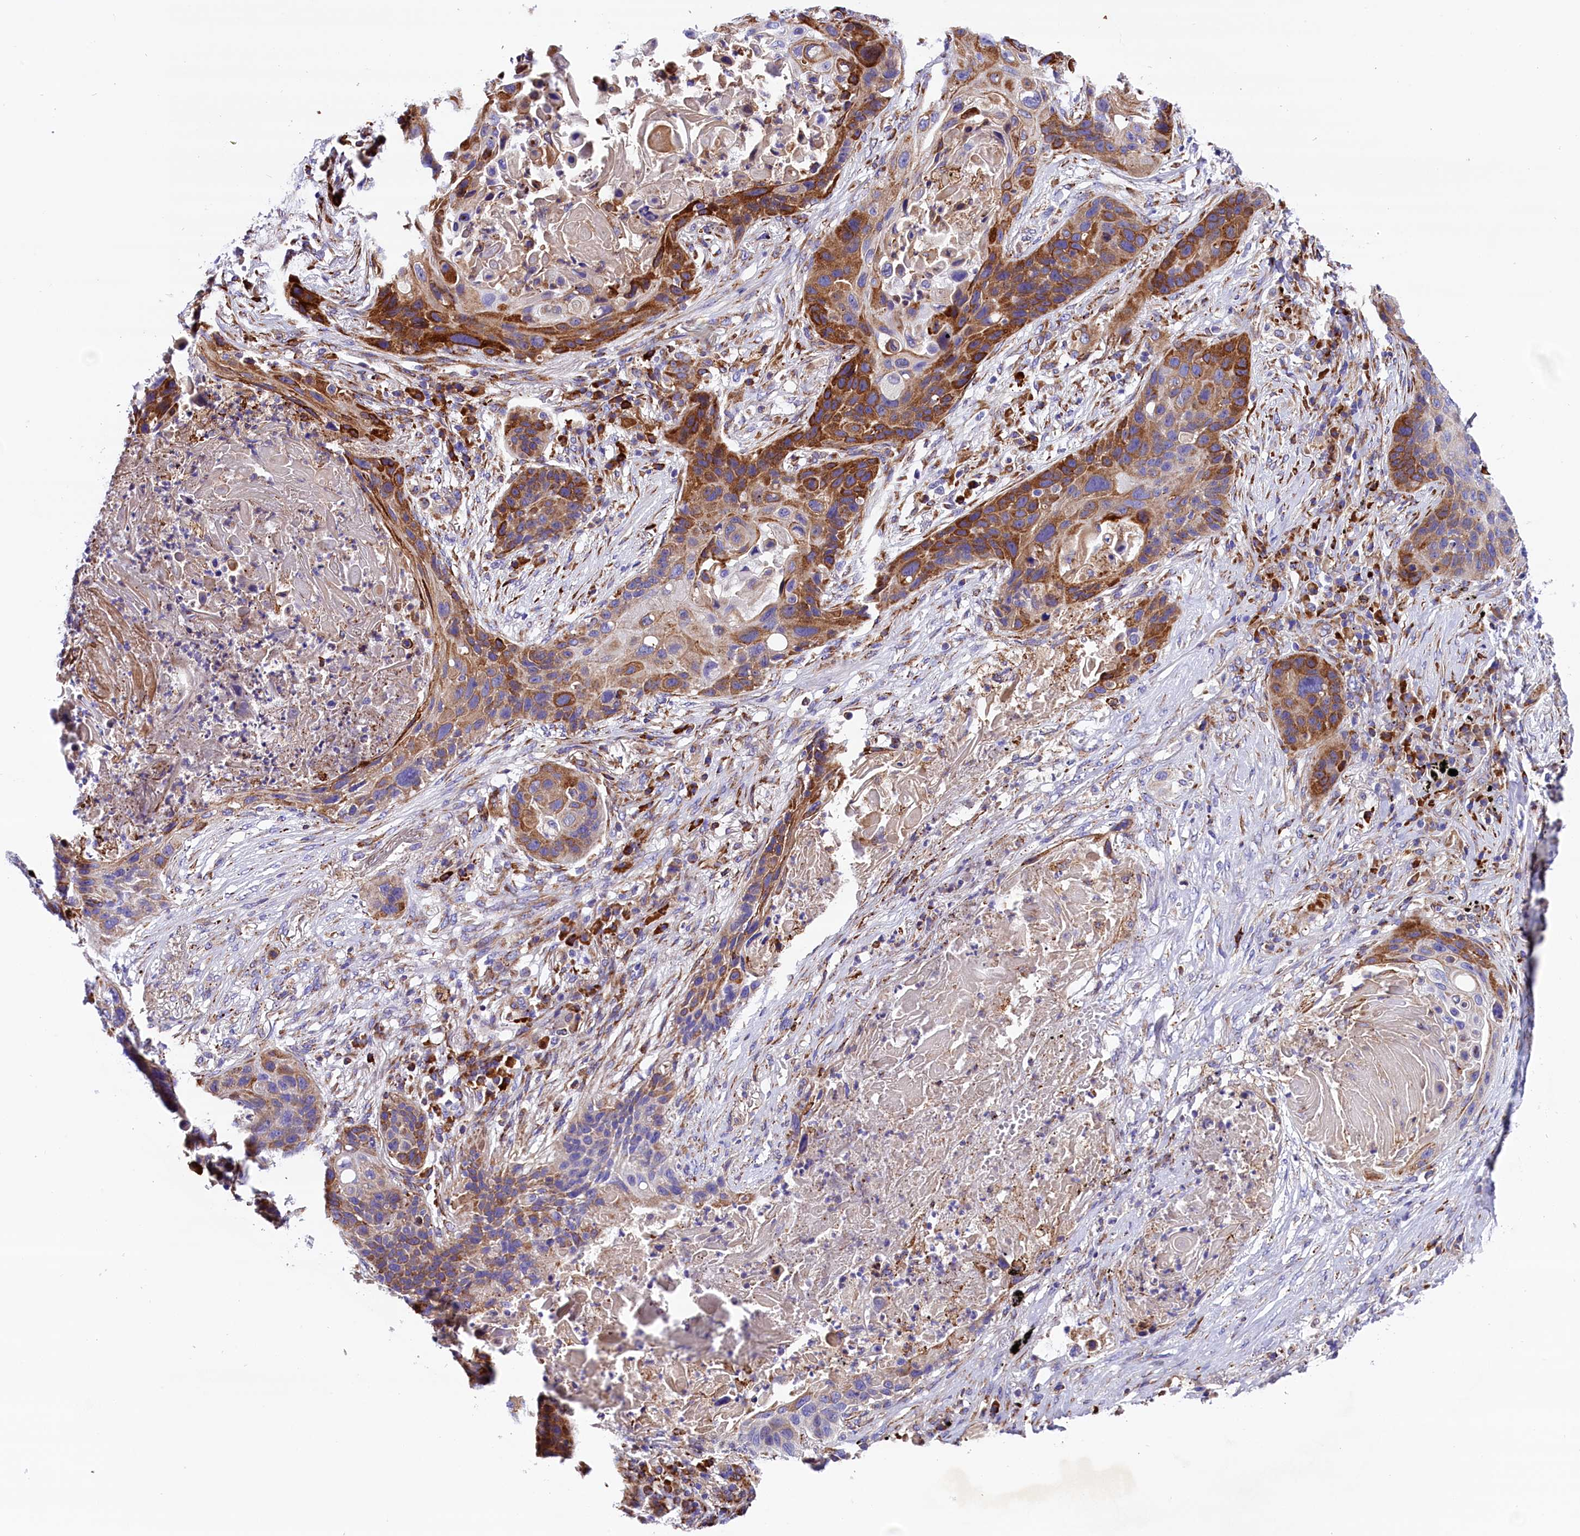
{"staining": {"intensity": "strong", "quantity": "25%-75%", "location": "cytoplasmic/membranous"}, "tissue": "lung cancer", "cell_type": "Tumor cells", "image_type": "cancer", "snomed": [{"axis": "morphology", "description": "Squamous cell carcinoma, NOS"}, {"axis": "topography", "description": "Lung"}], "caption": "Tumor cells show high levels of strong cytoplasmic/membranous expression in about 25%-75% of cells in lung cancer (squamous cell carcinoma). (IHC, brightfield microscopy, high magnification).", "gene": "CMTR2", "patient": {"sex": "female", "age": 63}}